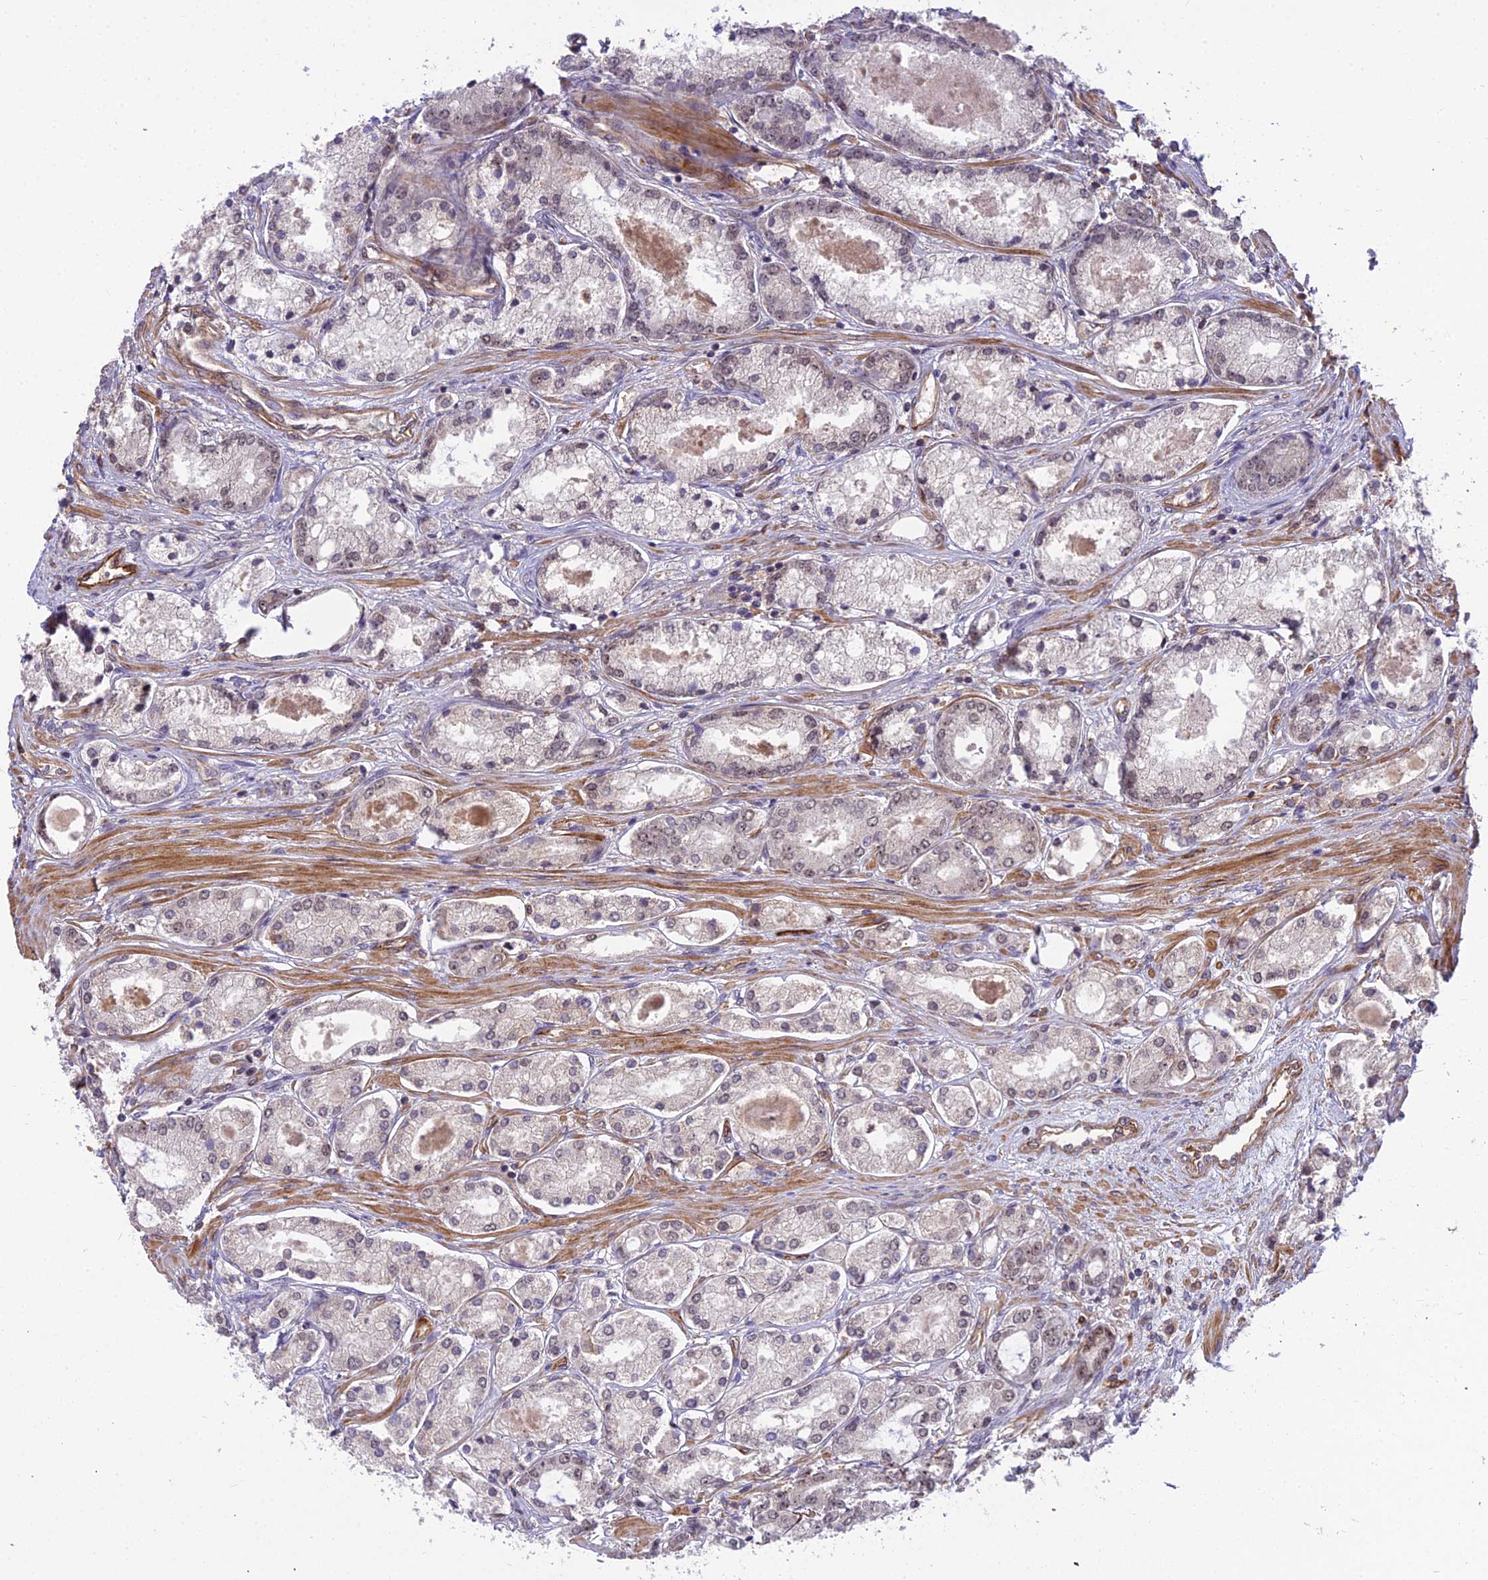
{"staining": {"intensity": "negative", "quantity": "none", "location": "none"}, "tissue": "prostate cancer", "cell_type": "Tumor cells", "image_type": "cancer", "snomed": [{"axis": "morphology", "description": "Adenocarcinoma, Low grade"}, {"axis": "topography", "description": "Prostate"}], "caption": "This is a photomicrograph of immunohistochemistry staining of low-grade adenocarcinoma (prostate), which shows no staining in tumor cells.", "gene": "TCEA3", "patient": {"sex": "male", "age": 68}}